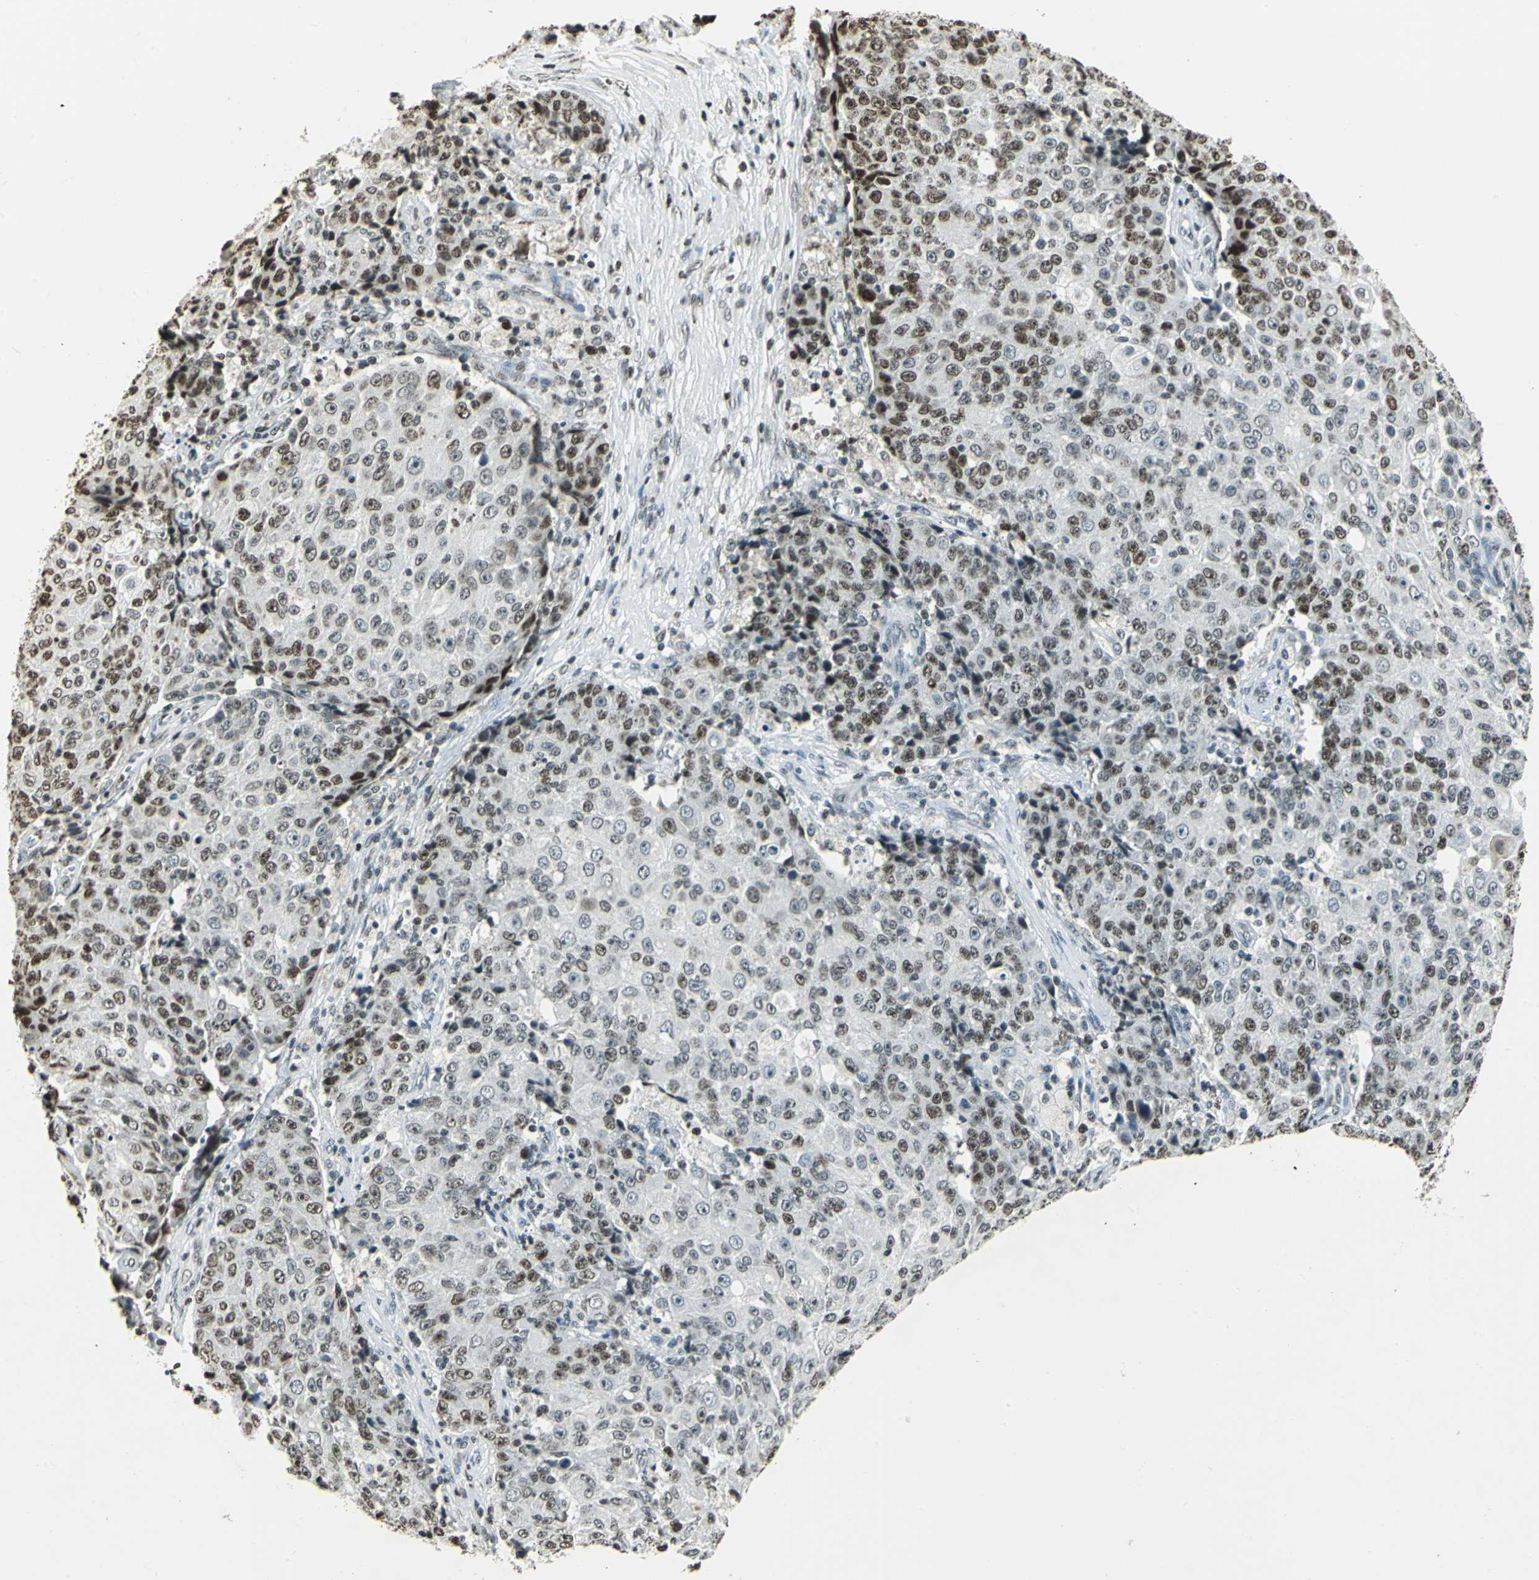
{"staining": {"intensity": "moderate", "quantity": "25%-75%", "location": "nuclear"}, "tissue": "ovarian cancer", "cell_type": "Tumor cells", "image_type": "cancer", "snomed": [{"axis": "morphology", "description": "Carcinoma, endometroid"}, {"axis": "topography", "description": "Ovary"}], "caption": "The immunohistochemical stain labels moderate nuclear staining in tumor cells of ovarian endometroid carcinoma tissue. (DAB IHC with brightfield microscopy, high magnification).", "gene": "MCM4", "patient": {"sex": "female", "age": 42}}